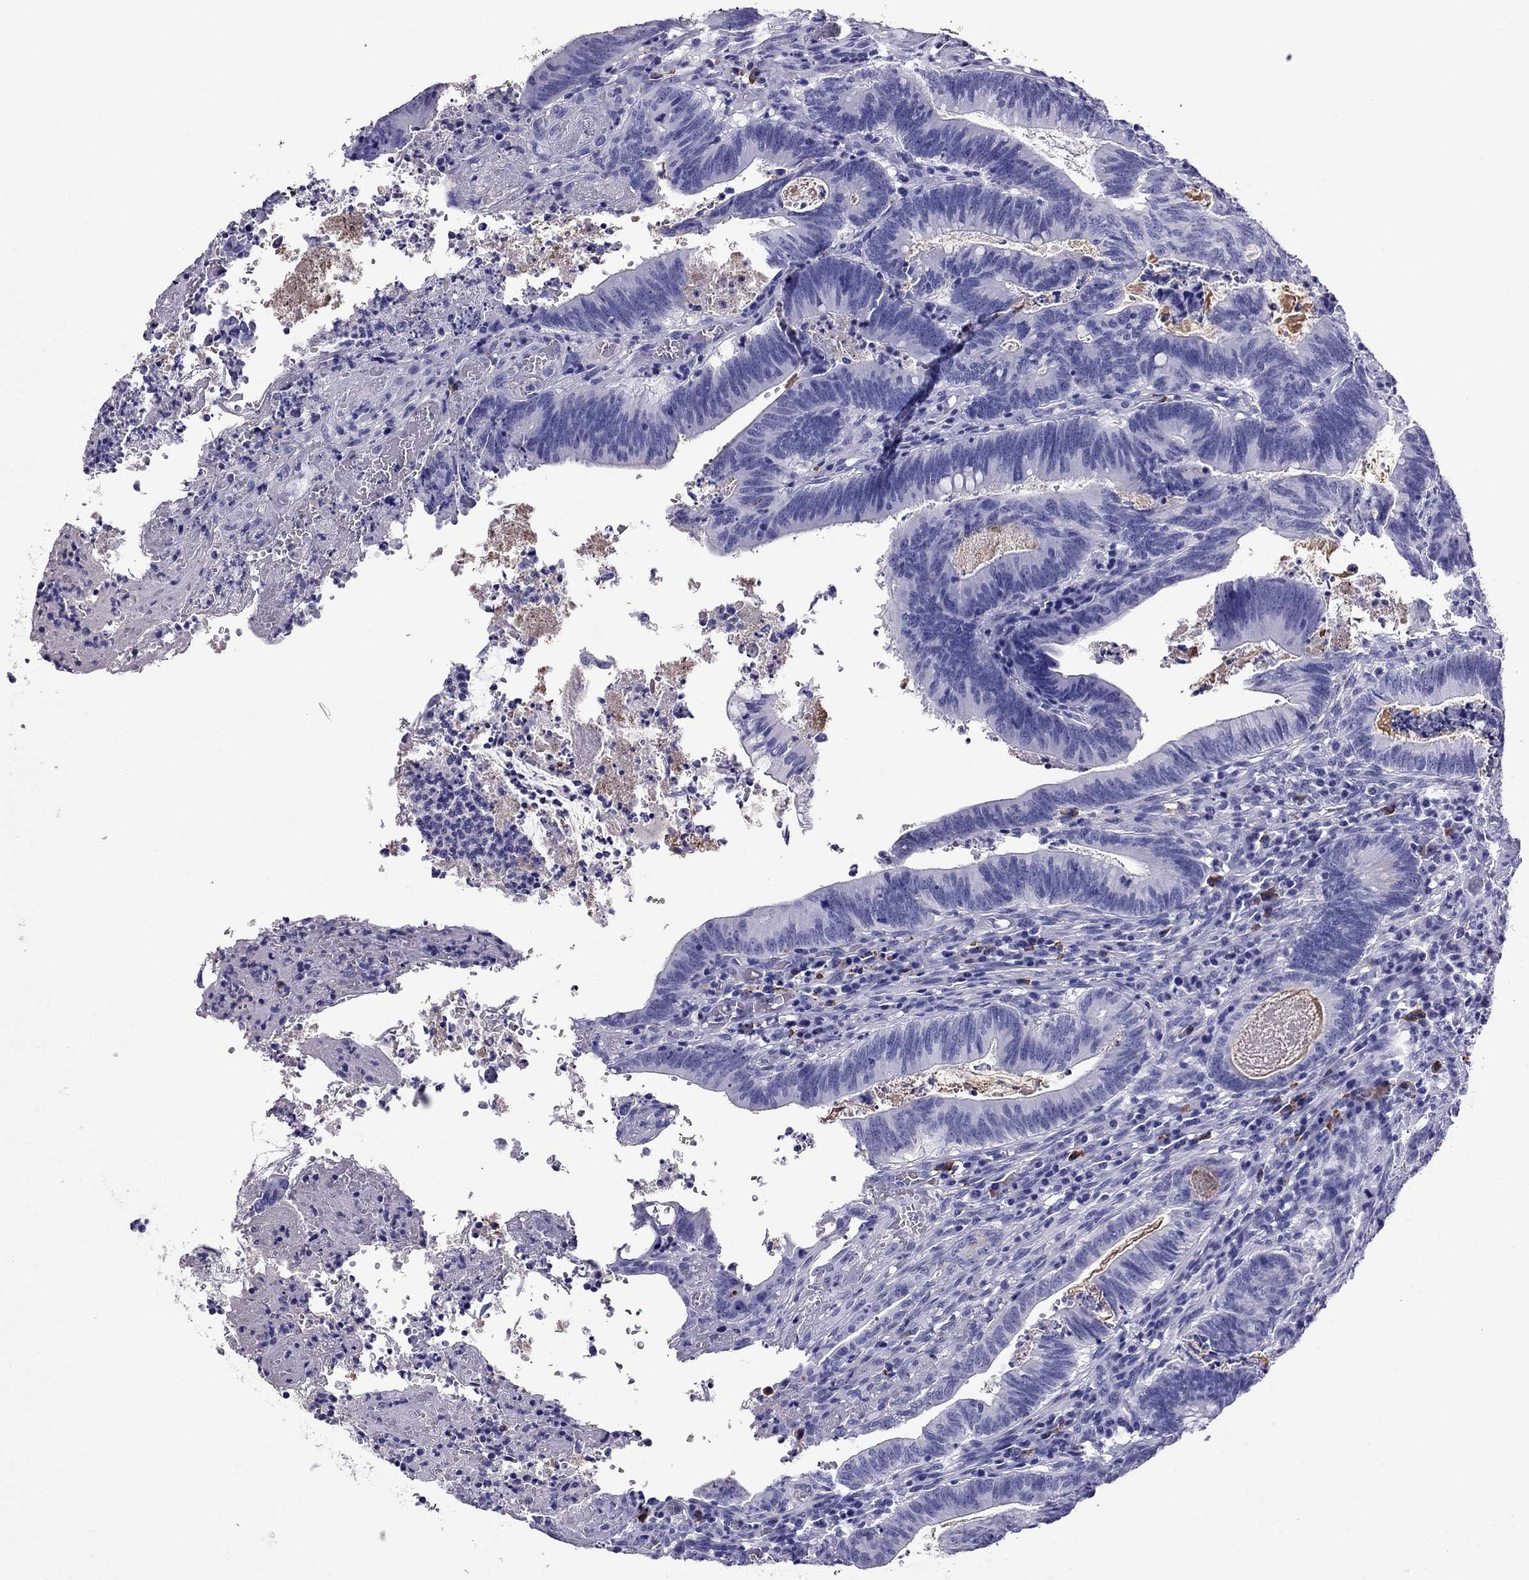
{"staining": {"intensity": "negative", "quantity": "none", "location": "none"}, "tissue": "colorectal cancer", "cell_type": "Tumor cells", "image_type": "cancer", "snomed": [{"axis": "morphology", "description": "Adenocarcinoma, NOS"}, {"axis": "topography", "description": "Colon"}], "caption": "DAB immunohistochemical staining of colorectal adenocarcinoma demonstrates no significant expression in tumor cells. (Immunohistochemistry (ihc), brightfield microscopy, high magnification).", "gene": "SCART1", "patient": {"sex": "female", "age": 70}}